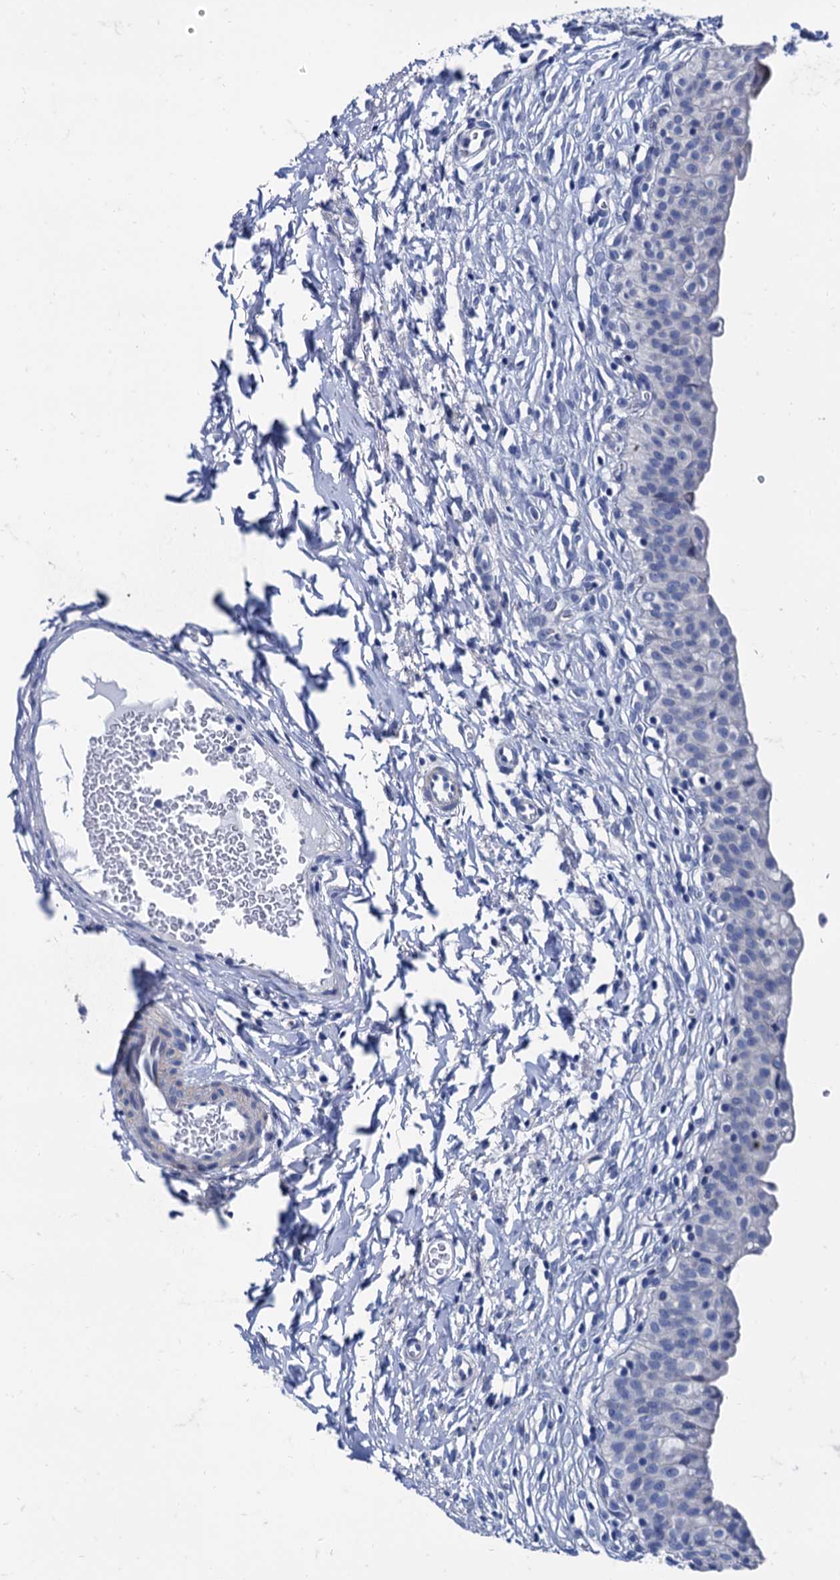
{"staining": {"intensity": "negative", "quantity": "none", "location": "none"}, "tissue": "urinary bladder", "cell_type": "Urothelial cells", "image_type": "normal", "snomed": [{"axis": "morphology", "description": "Normal tissue, NOS"}, {"axis": "topography", "description": "Urinary bladder"}], "caption": "This is a image of immunohistochemistry staining of normal urinary bladder, which shows no expression in urothelial cells. The staining is performed using DAB brown chromogen with nuclei counter-stained in using hematoxylin.", "gene": "FOXR2", "patient": {"sex": "male", "age": 55}}